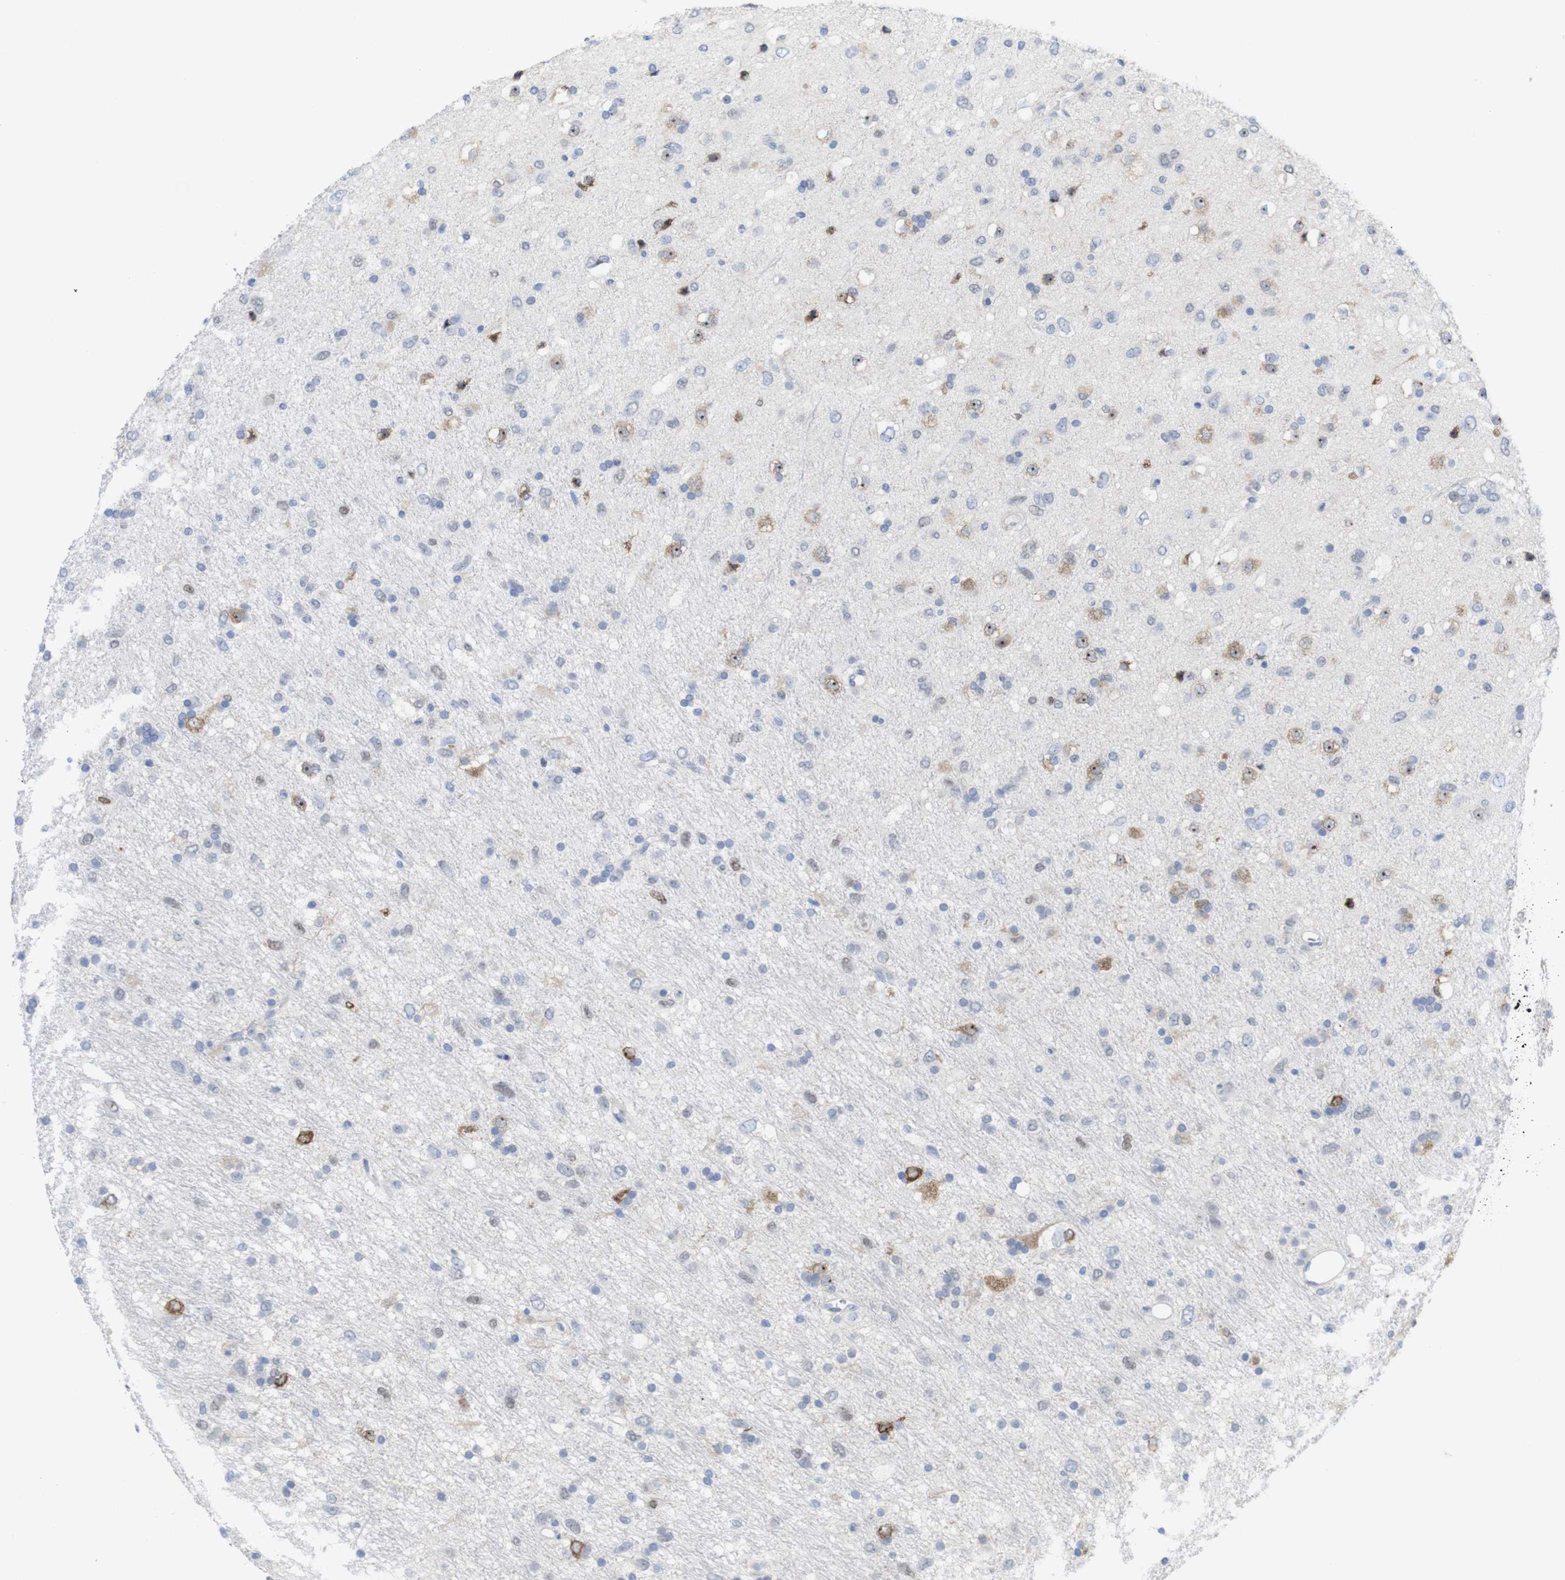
{"staining": {"intensity": "negative", "quantity": "none", "location": "none"}, "tissue": "glioma", "cell_type": "Tumor cells", "image_type": "cancer", "snomed": [{"axis": "morphology", "description": "Glioma, malignant, Low grade"}, {"axis": "topography", "description": "Brain"}], "caption": "The image displays no staining of tumor cells in malignant low-grade glioma.", "gene": "PNMA1", "patient": {"sex": "male", "age": 77}}